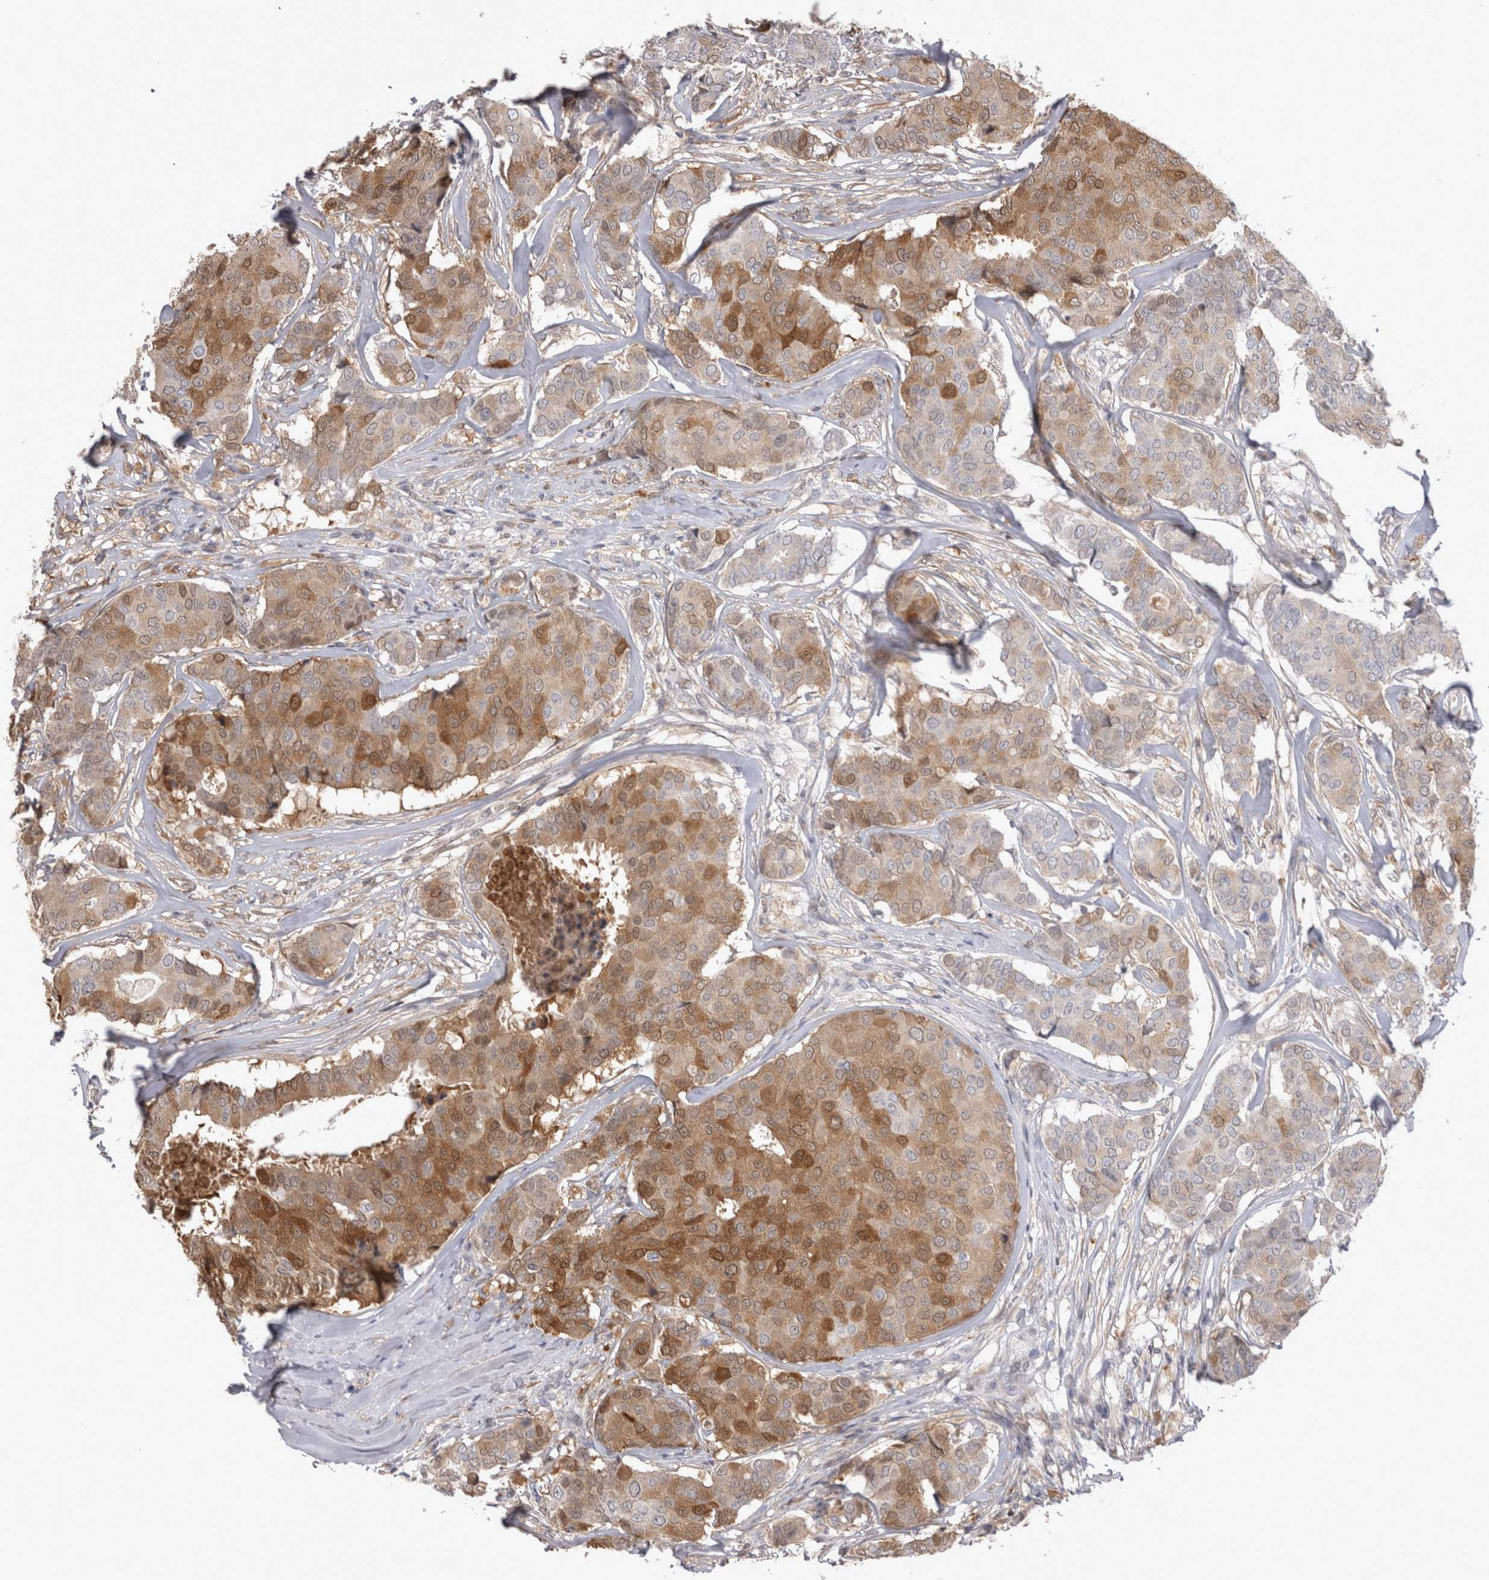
{"staining": {"intensity": "moderate", "quantity": ">75%", "location": "cytoplasmic/membranous"}, "tissue": "breast cancer", "cell_type": "Tumor cells", "image_type": "cancer", "snomed": [{"axis": "morphology", "description": "Duct carcinoma"}, {"axis": "topography", "description": "Breast"}], "caption": "Human breast infiltrating ductal carcinoma stained with a protein marker reveals moderate staining in tumor cells.", "gene": "CHIC2", "patient": {"sex": "female", "age": 75}}